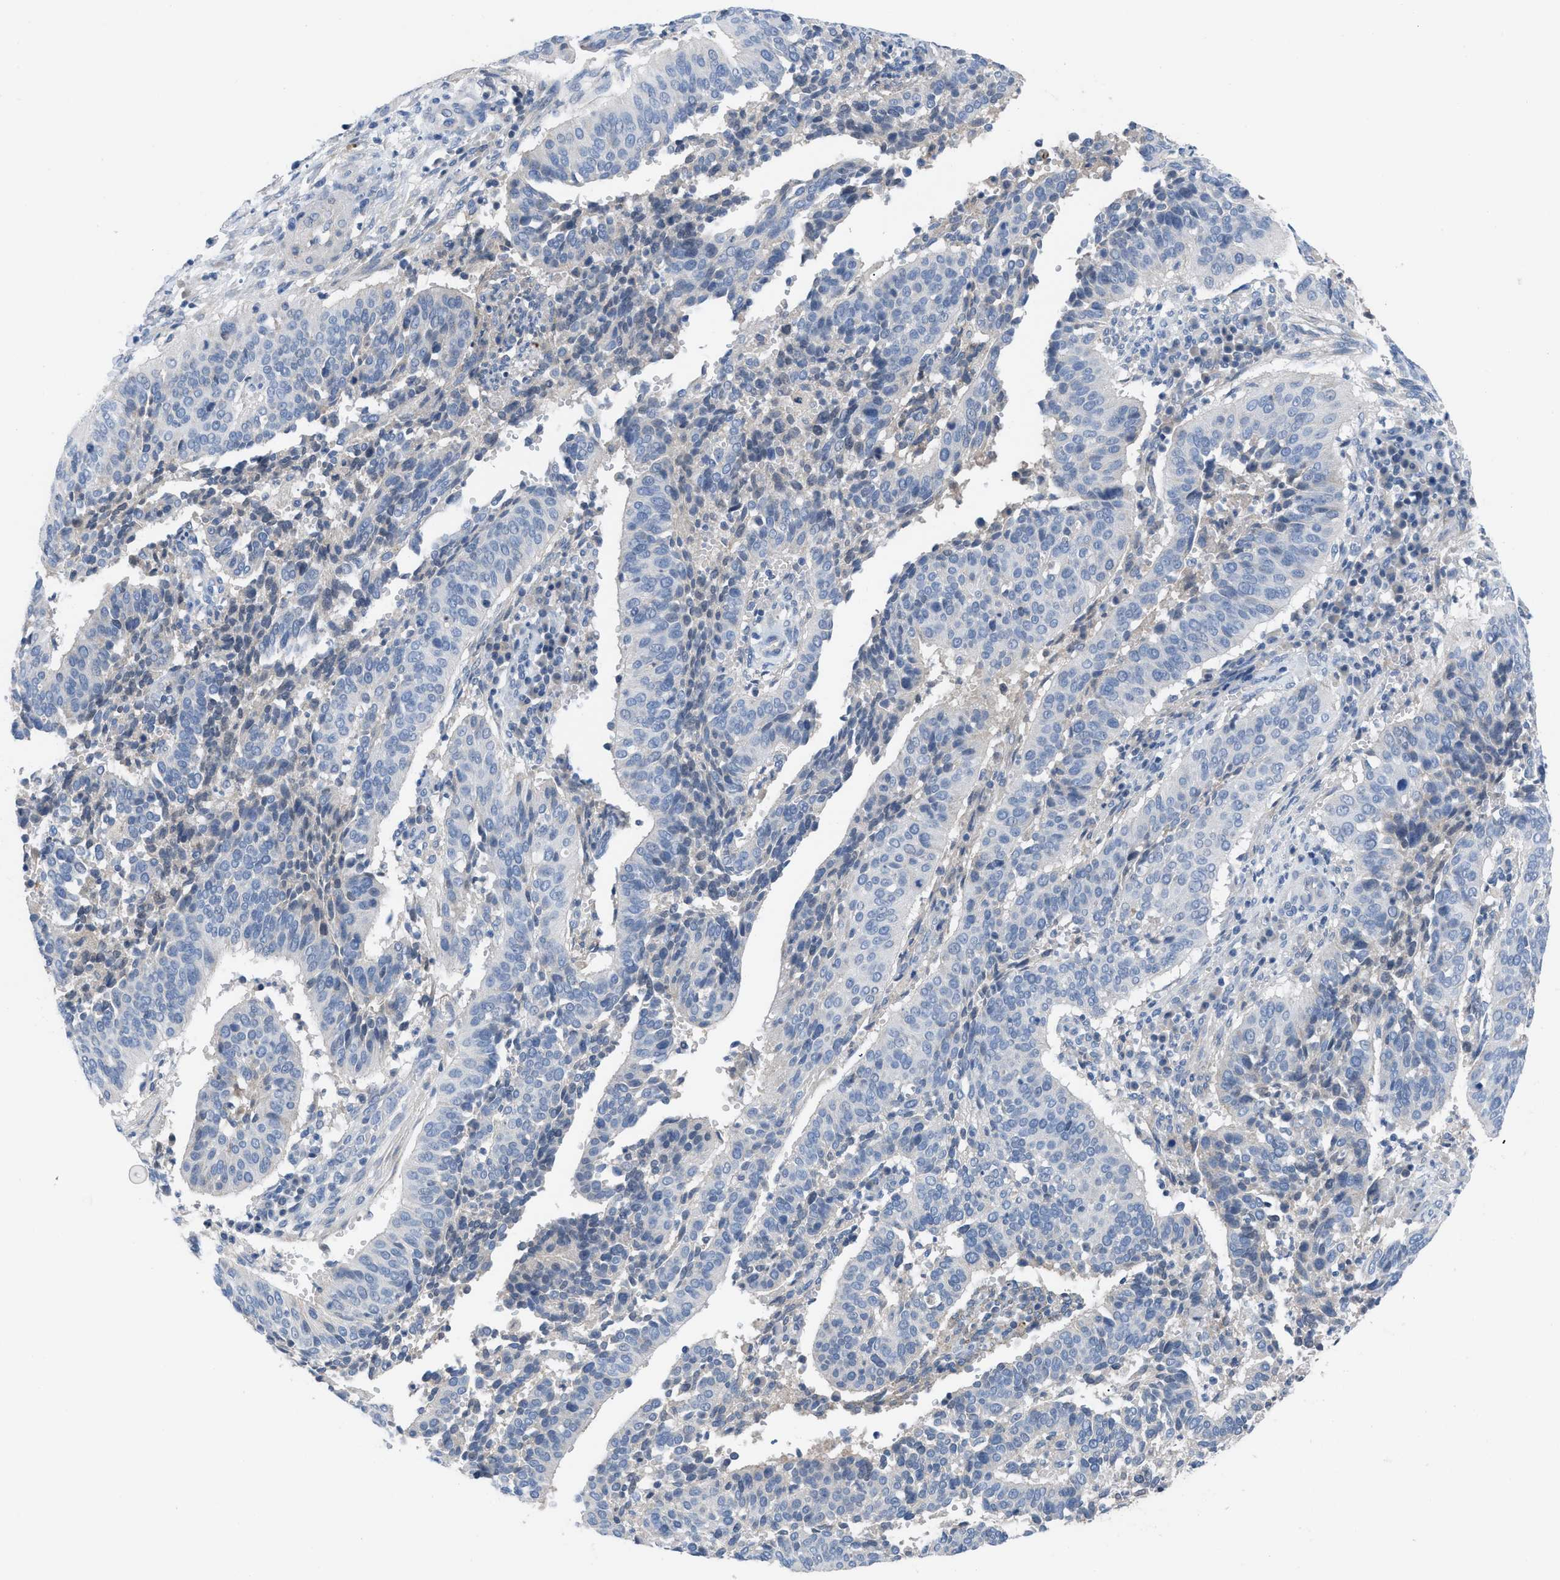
{"staining": {"intensity": "negative", "quantity": "none", "location": "none"}, "tissue": "cervical cancer", "cell_type": "Tumor cells", "image_type": "cancer", "snomed": [{"axis": "morphology", "description": "Normal tissue, NOS"}, {"axis": "morphology", "description": "Squamous cell carcinoma, NOS"}, {"axis": "topography", "description": "Cervix"}], "caption": "Immunohistochemistry photomicrograph of neoplastic tissue: cervical cancer stained with DAB (3,3'-diaminobenzidine) demonstrates no significant protein expression in tumor cells.", "gene": "HPX", "patient": {"sex": "female", "age": 39}}